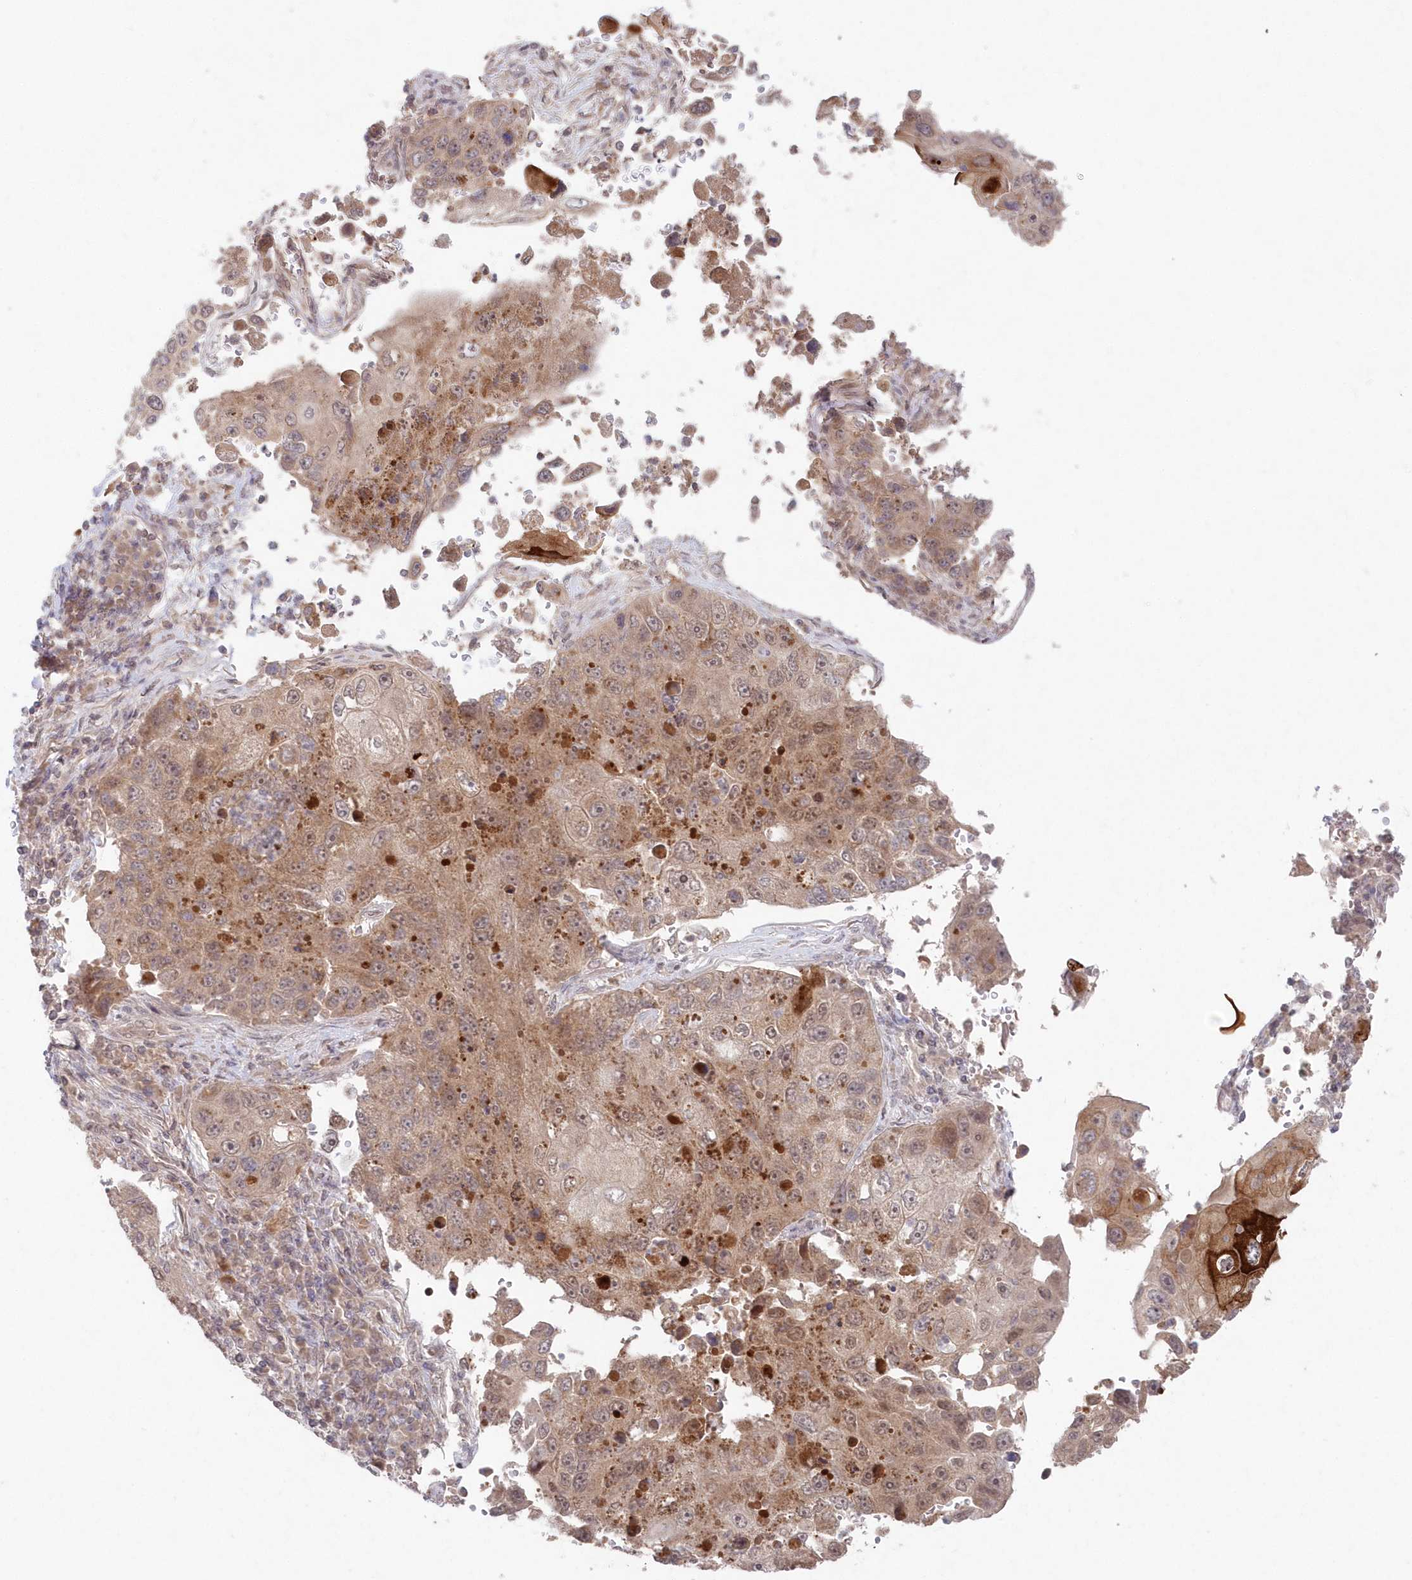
{"staining": {"intensity": "moderate", "quantity": "25%-75%", "location": "cytoplasmic/membranous"}, "tissue": "lung cancer", "cell_type": "Tumor cells", "image_type": "cancer", "snomed": [{"axis": "morphology", "description": "Squamous cell carcinoma, NOS"}, {"axis": "topography", "description": "Lung"}], "caption": "The immunohistochemical stain labels moderate cytoplasmic/membranous staining in tumor cells of lung squamous cell carcinoma tissue.", "gene": "ASCC1", "patient": {"sex": "male", "age": 61}}